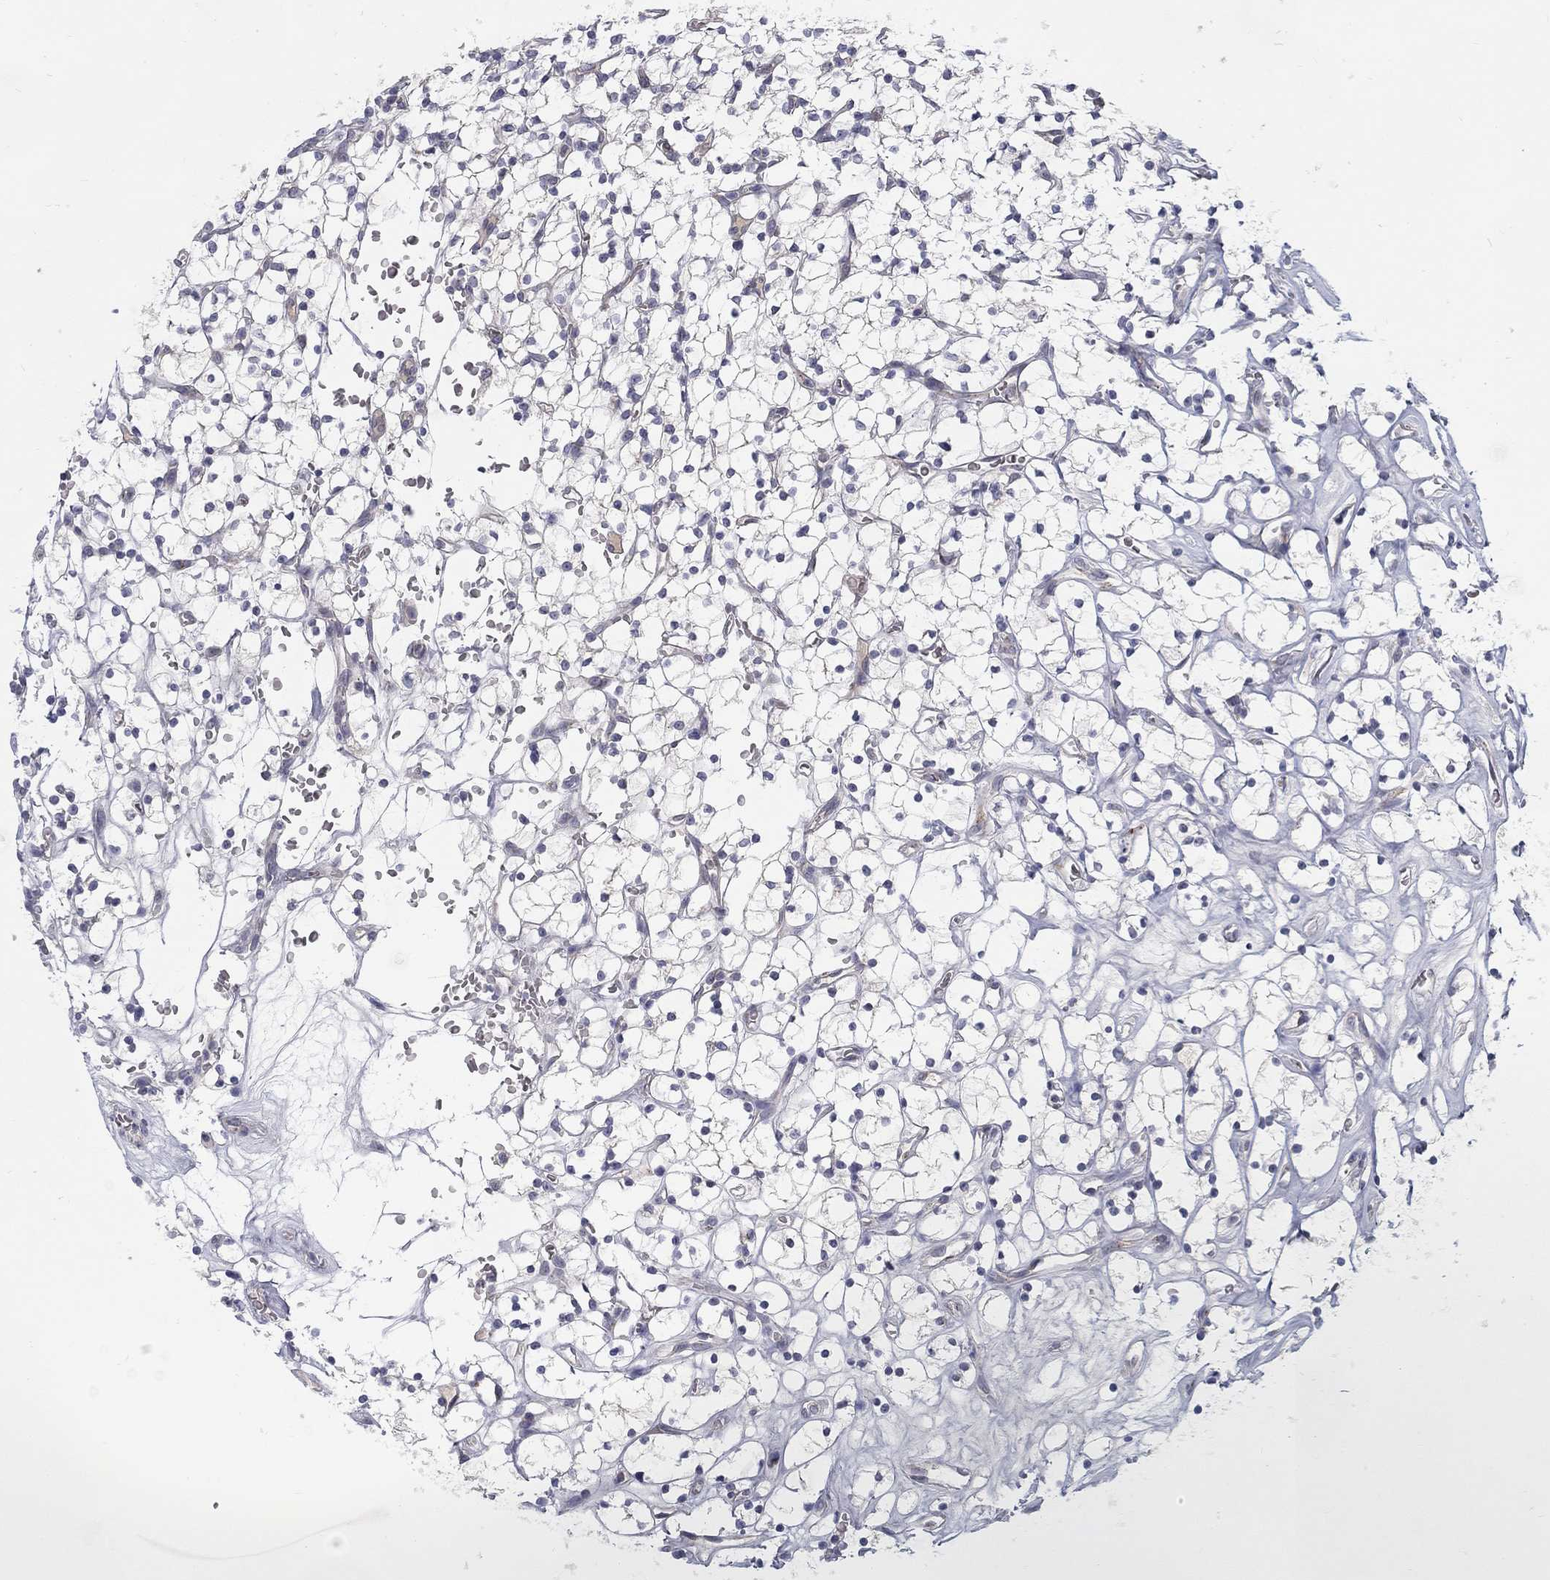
{"staining": {"intensity": "negative", "quantity": "none", "location": "none"}, "tissue": "renal cancer", "cell_type": "Tumor cells", "image_type": "cancer", "snomed": [{"axis": "morphology", "description": "Adenocarcinoma, NOS"}, {"axis": "topography", "description": "Kidney"}], "caption": "The IHC photomicrograph has no significant positivity in tumor cells of renal adenocarcinoma tissue. (DAB immunohistochemistry (IHC), high magnification).", "gene": "PANK3", "patient": {"sex": "female", "age": 64}}